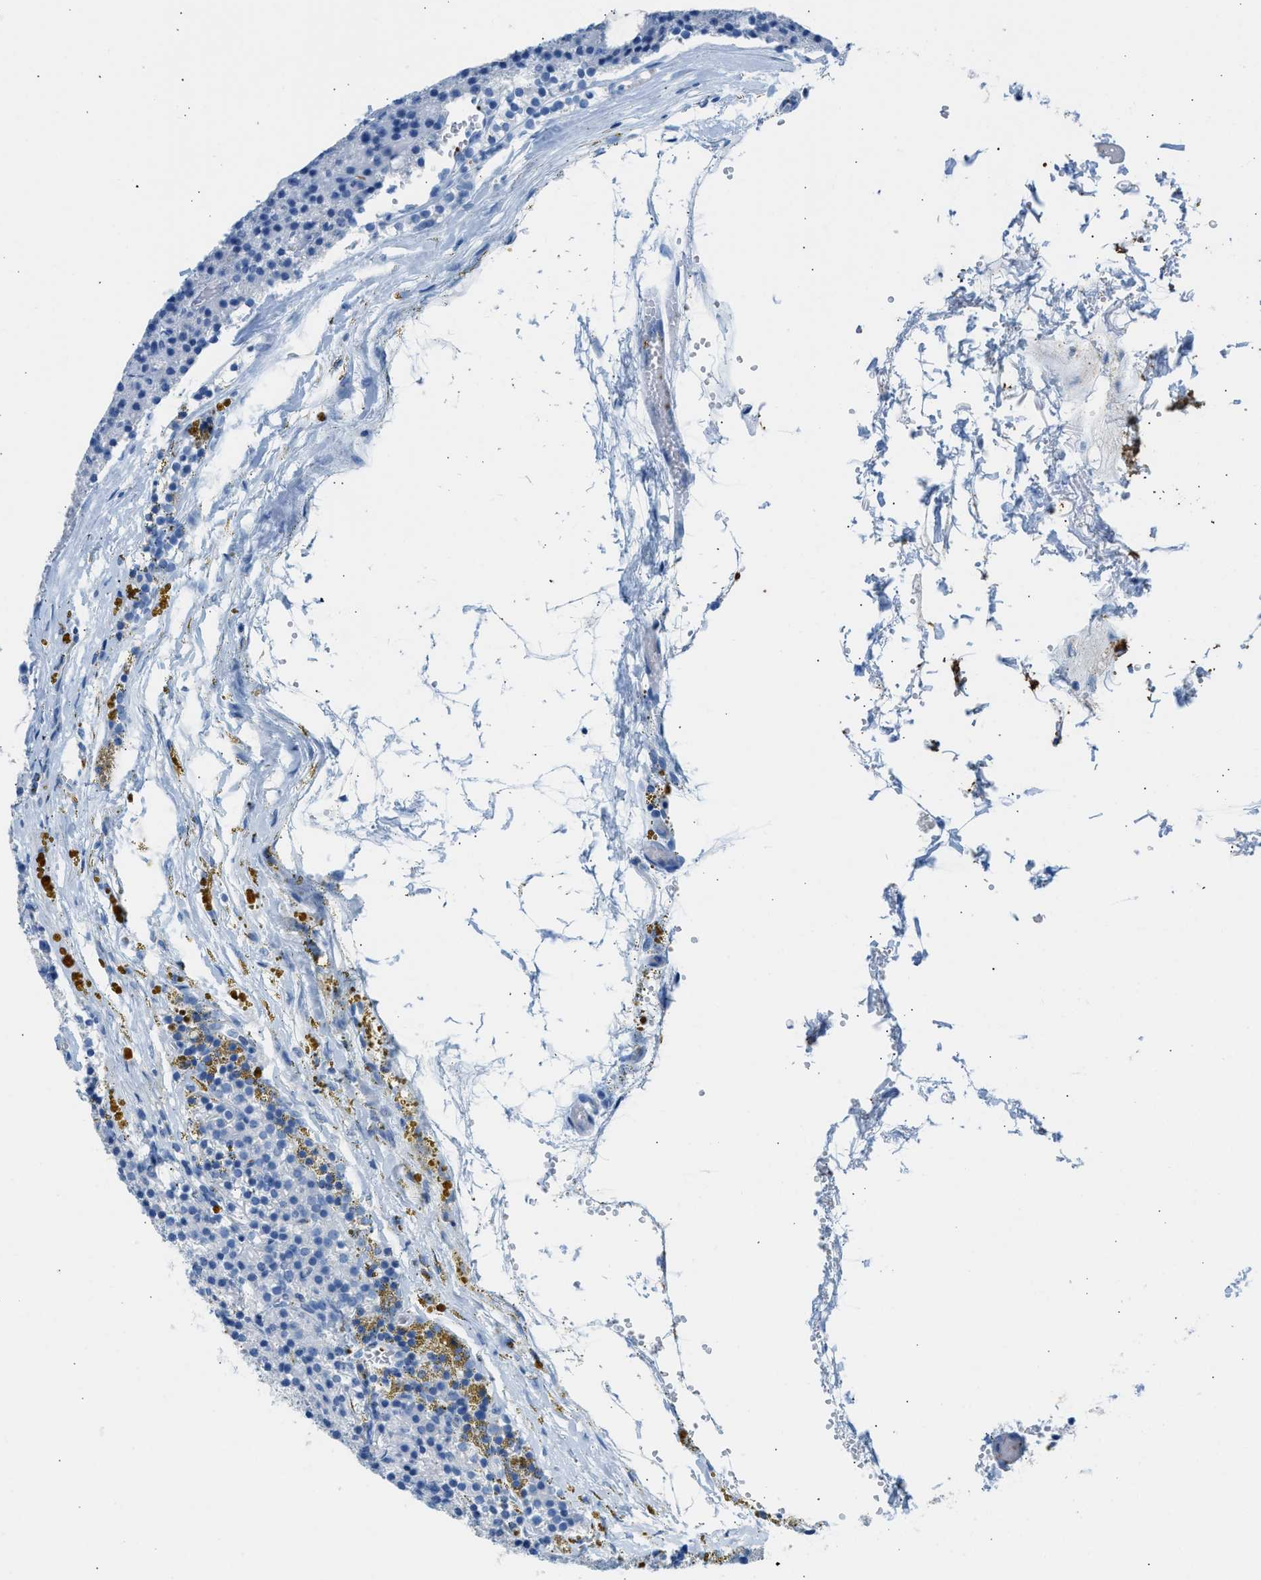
{"staining": {"intensity": "moderate", "quantity": "<25%", "location": "cytoplasmic/membranous"}, "tissue": "parathyroid gland", "cell_type": "Glandular cells", "image_type": "normal", "snomed": [{"axis": "morphology", "description": "Normal tissue, NOS"}, {"axis": "morphology", "description": "Adenoma, NOS"}, {"axis": "topography", "description": "Parathyroid gland"}], "caption": "Immunohistochemistry histopathology image of normal parathyroid gland: human parathyroid gland stained using immunohistochemistry (IHC) exhibits low levels of moderate protein expression localized specifically in the cytoplasmic/membranous of glandular cells, appearing as a cytoplasmic/membranous brown color.", "gene": "FAIM2", "patient": {"sex": "male", "age": 75}}